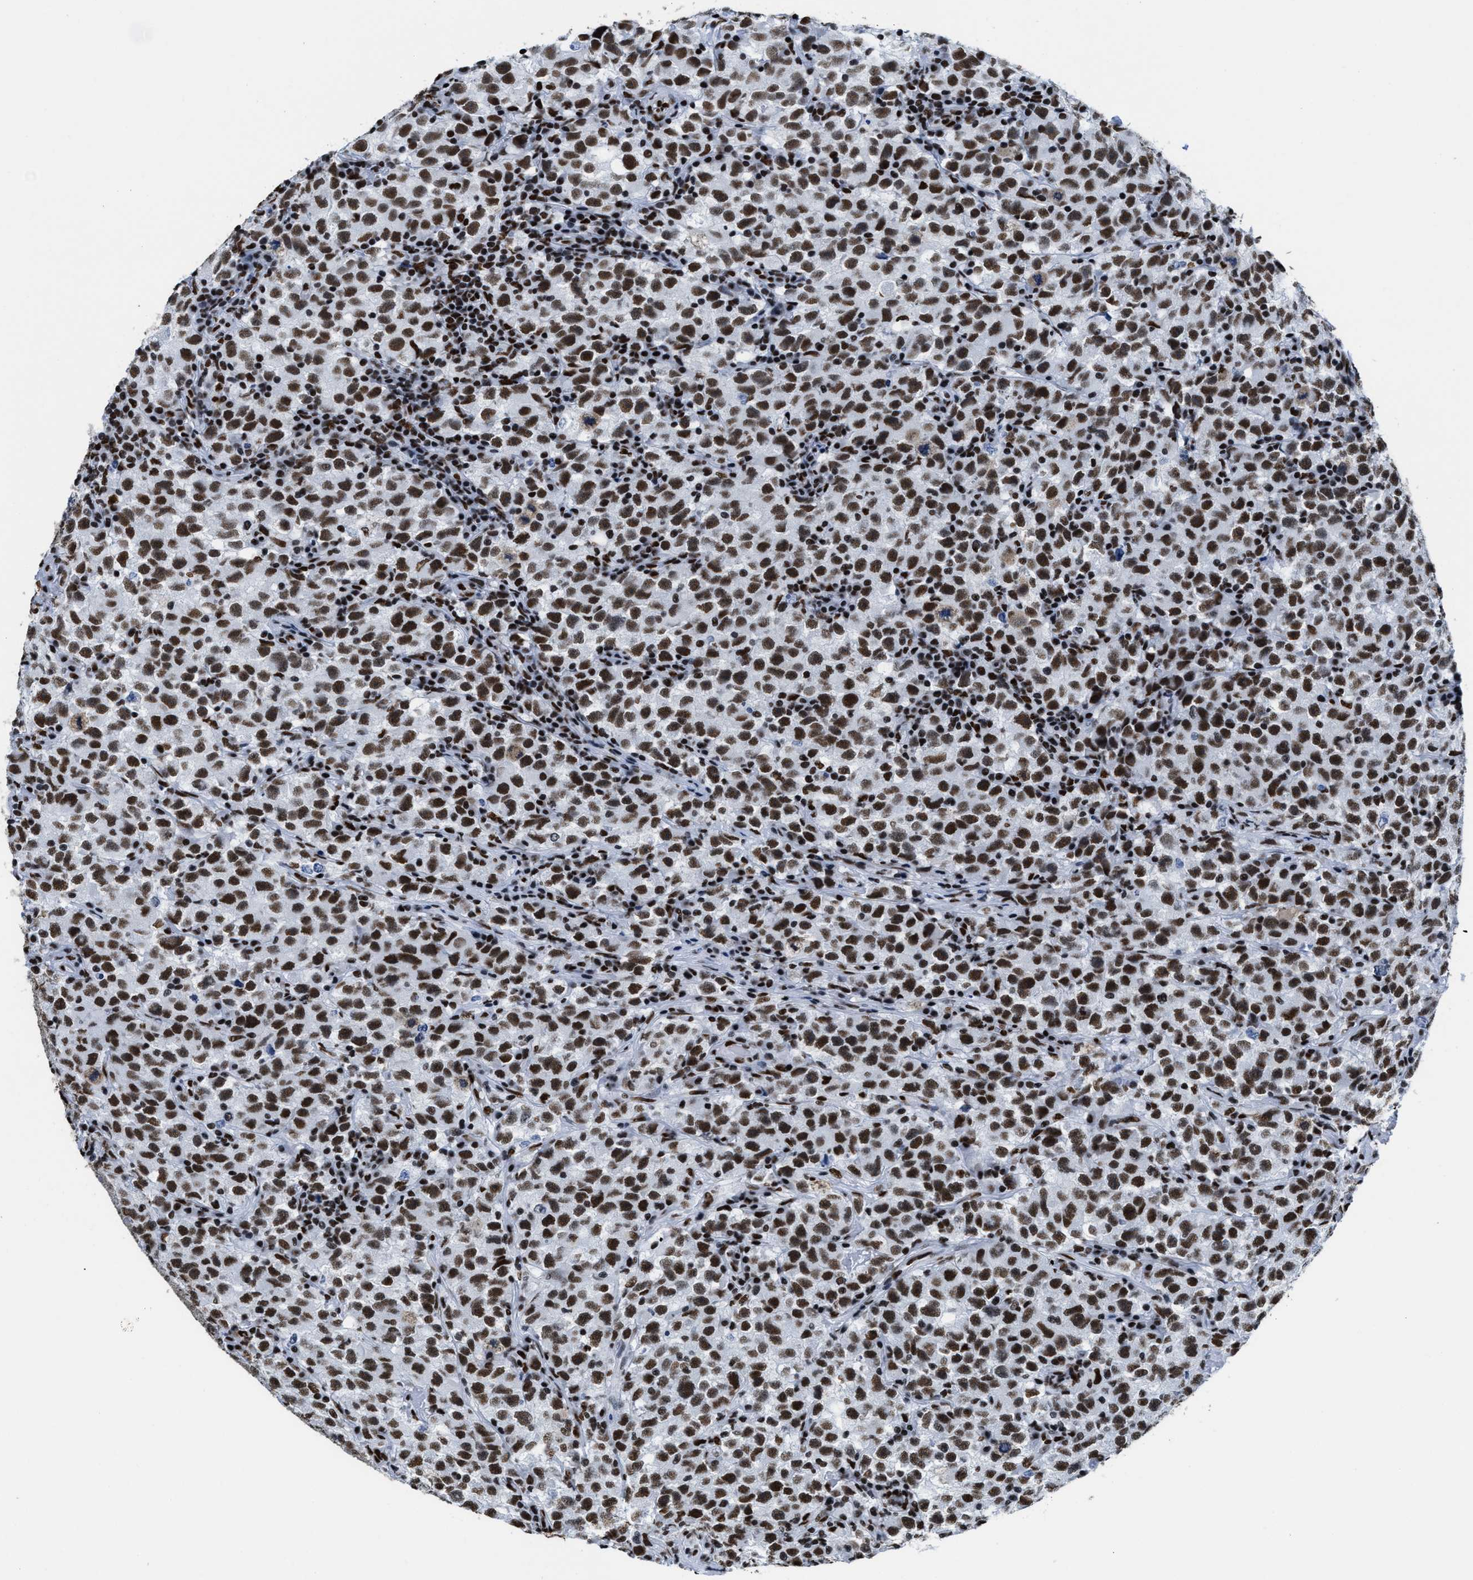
{"staining": {"intensity": "strong", "quantity": ">75%", "location": "nuclear"}, "tissue": "testis cancer", "cell_type": "Tumor cells", "image_type": "cancer", "snomed": [{"axis": "morphology", "description": "Seminoma, NOS"}, {"axis": "topography", "description": "Testis"}], "caption": "Immunohistochemistry (IHC) photomicrograph of neoplastic tissue: testis seminoma stained using immunohistochemistry displays high levels of strong protein expression localized specifically in the nuclear of tumor cells, appearing as a nuclear brown color.", "gene": "SMARCC2", "patient": {"sex": "male", "age": 22}}